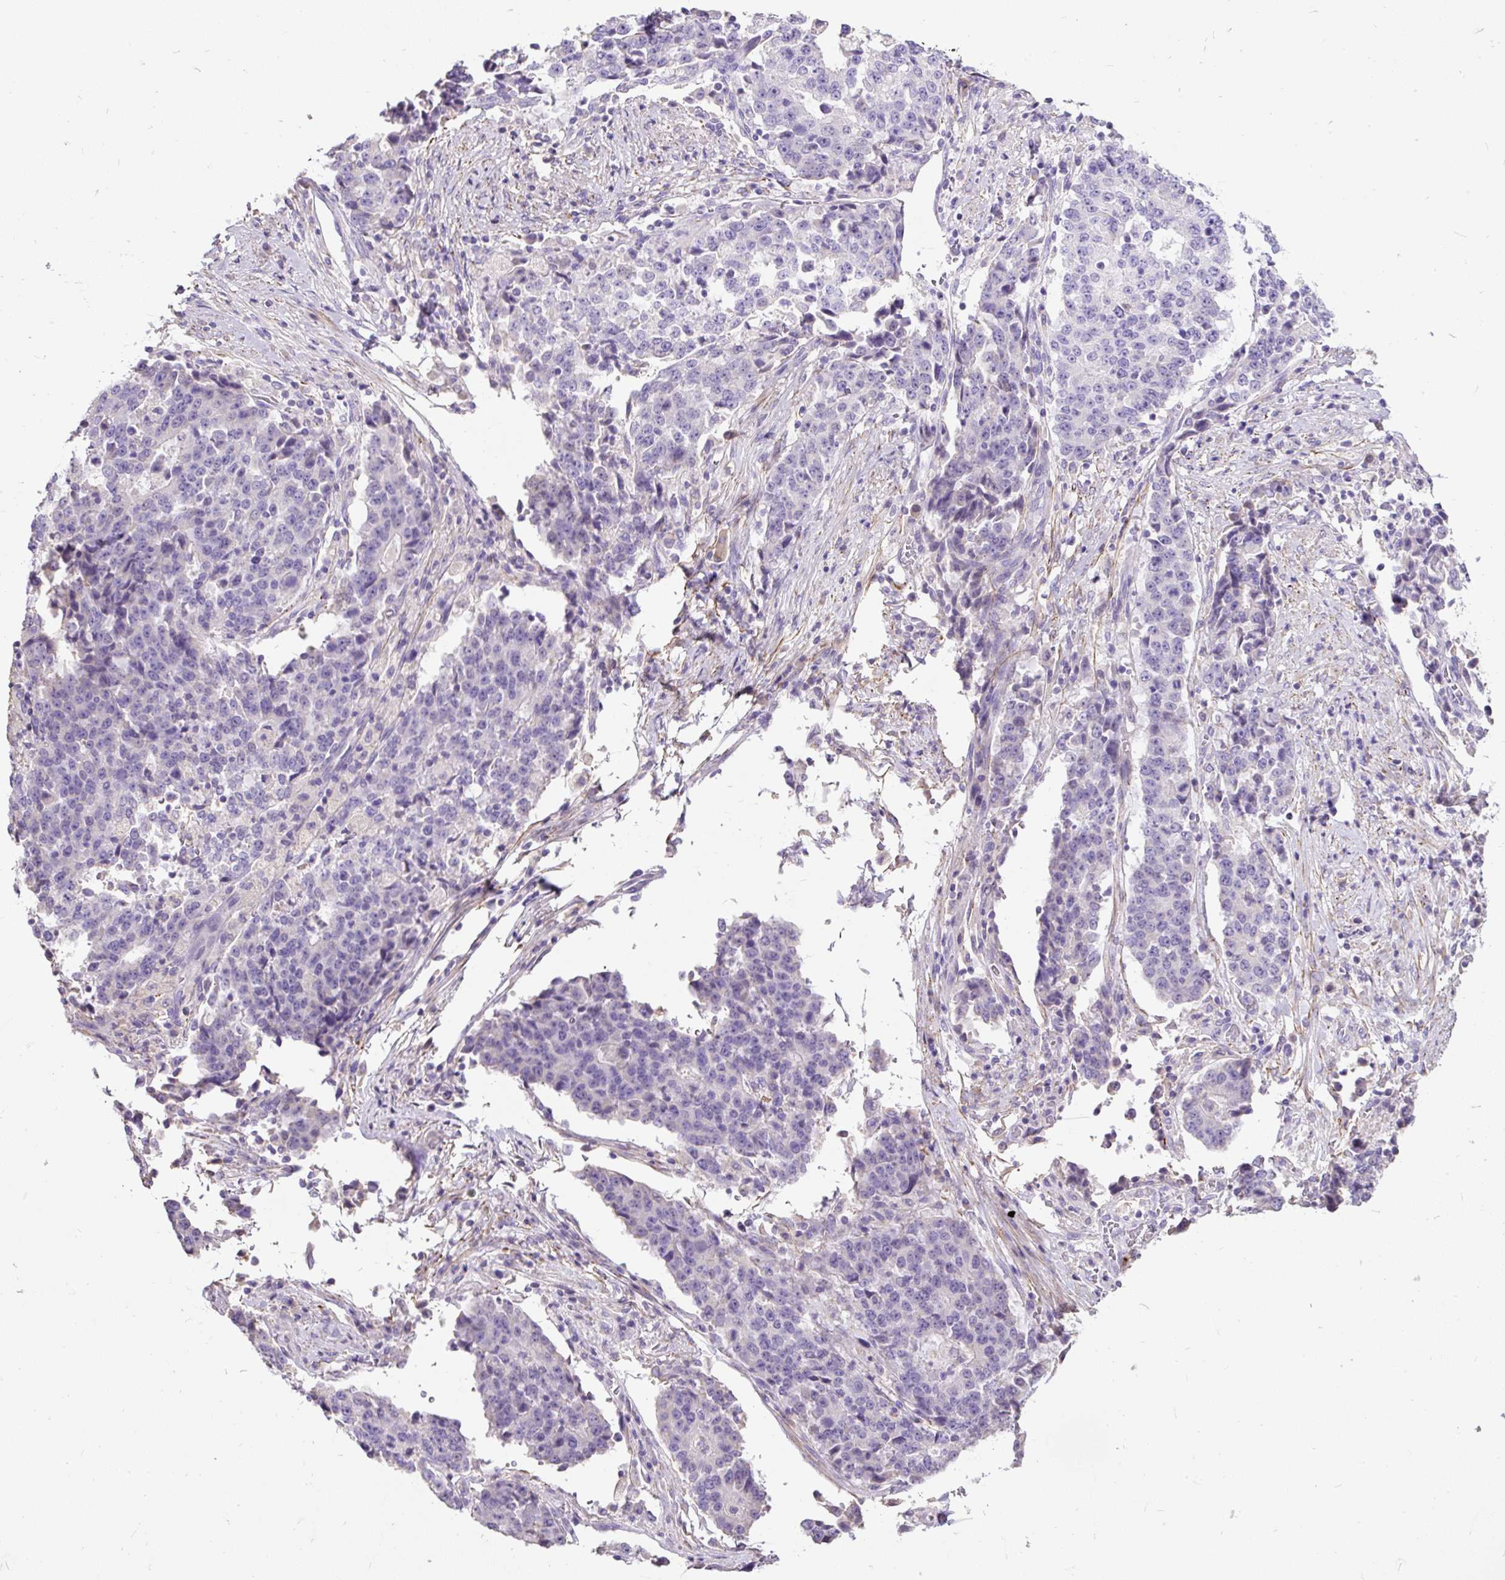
{"staining": {"intensity": "negative", "quantity": "none", "location": "none"}, "tissue": "stomach cancer", "cell_type": "Tumor cells", "image_type": "cancer", "snomed": [{"axis": "morphology", "description": "Adenocarcinoma, NOS"}, {"axis": "topography", "description": "Stomach"}], "caption": "There is no significant staining in tumor cells of adenocarcinoma (stomach).", "gene": "GBX1", "patient": {"sex": "male", "age": 59}}